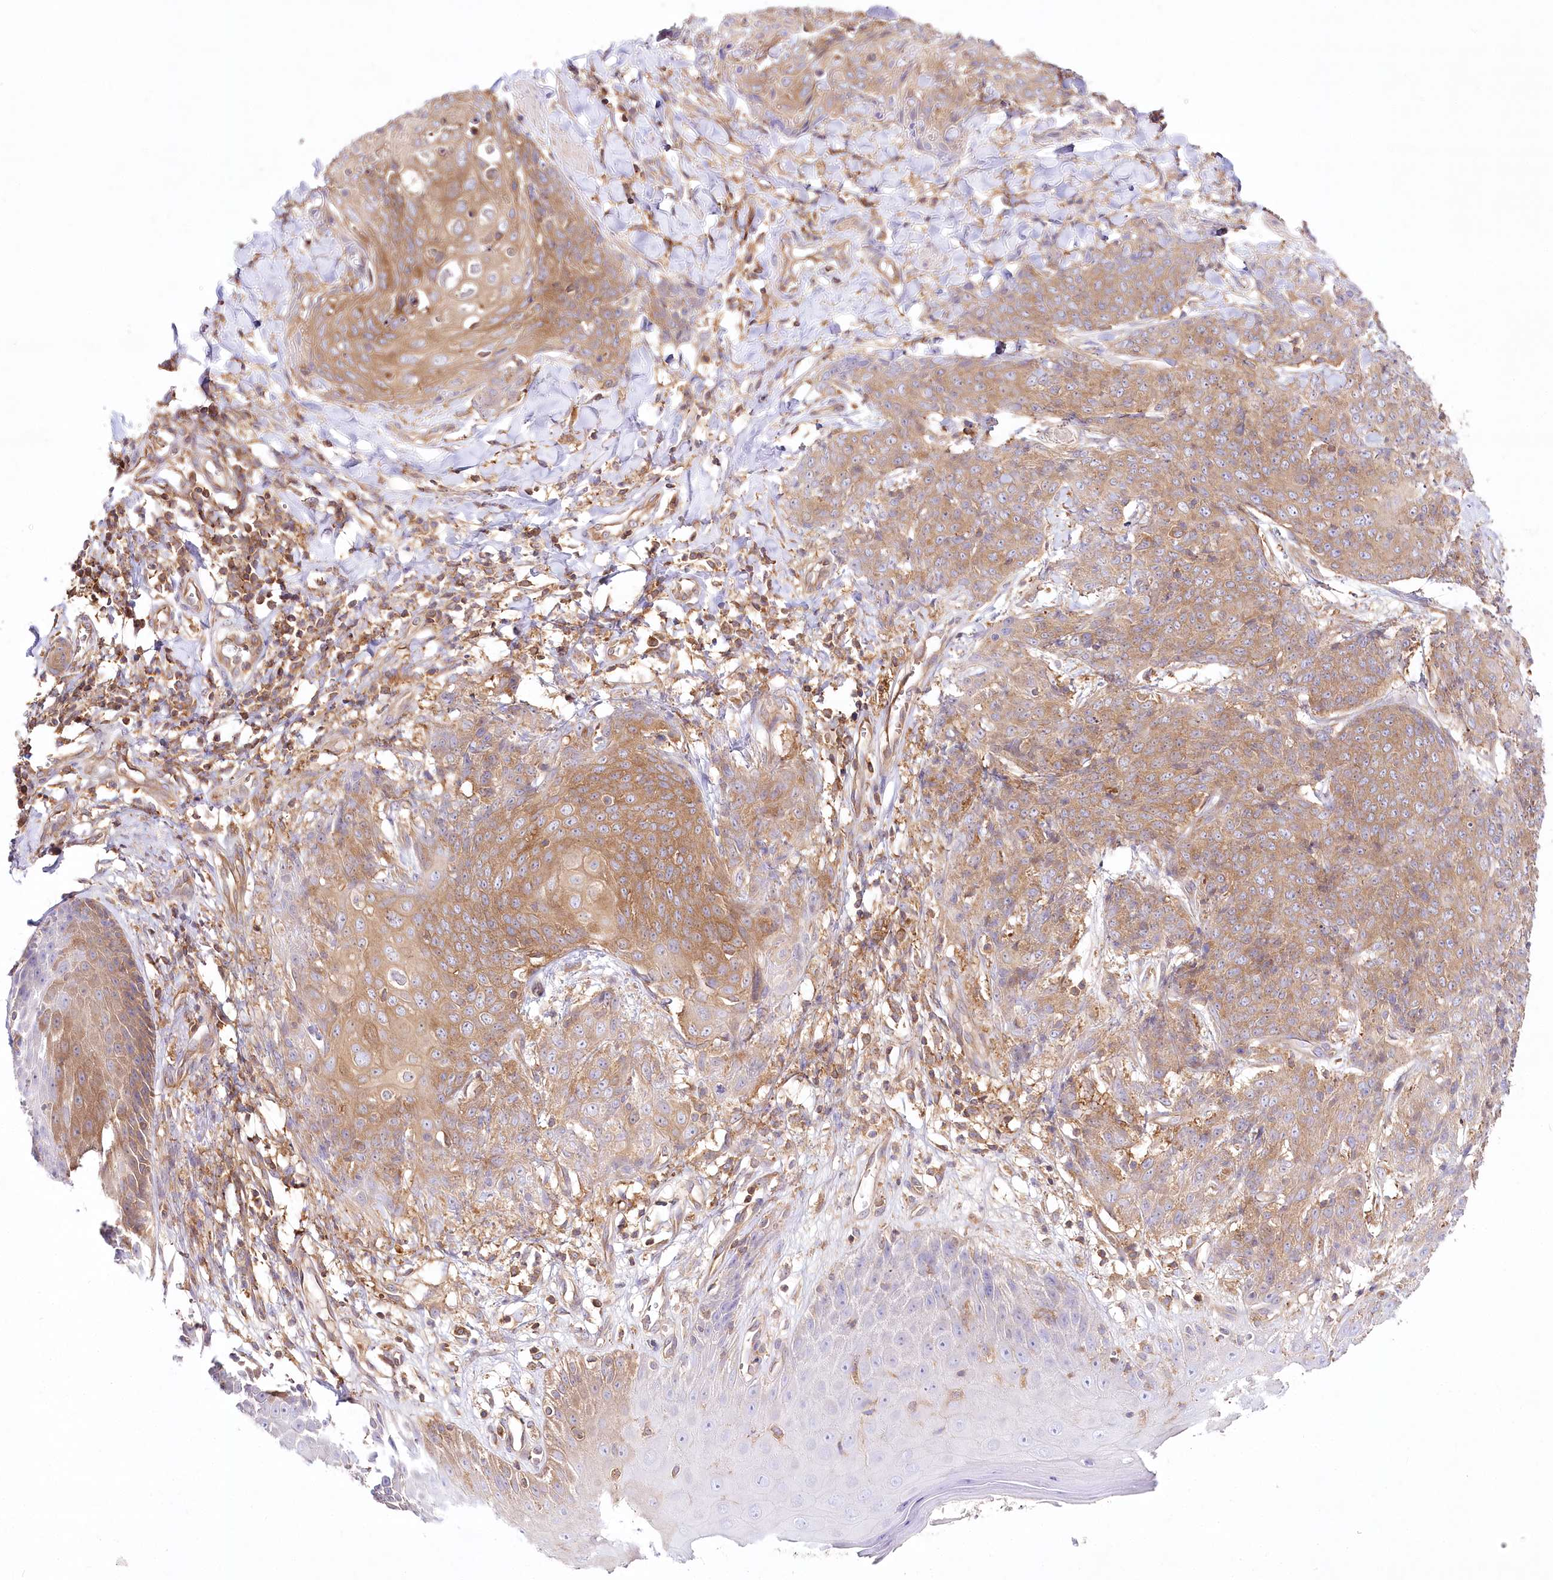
{"staining": {"intensity": "moderate", "quantity": ">75%", "location": "cytoplasmic/membranous"}, "tissue": "skin cancer", "cell_type": "Tumor cells", "image_type": "cancer", "snomed": [{"axis": "morphology", "description": "Squamous cell carcinoma, NOS"}, {"axis": "topography", "description": "Skin"}, {"axis": "topography", "description": "Vulva"}], "caption": "Tumor cells demonstrate medium levels of moderate cytoplasmic/membranous positivity in about >75% of cells in skin cancer (squamous cell carcinoma). (IHC, brightfield microscopy, high magnification).", "gene": "ABRAXAS2", "patient": {"sex": "female", "age": 85}}